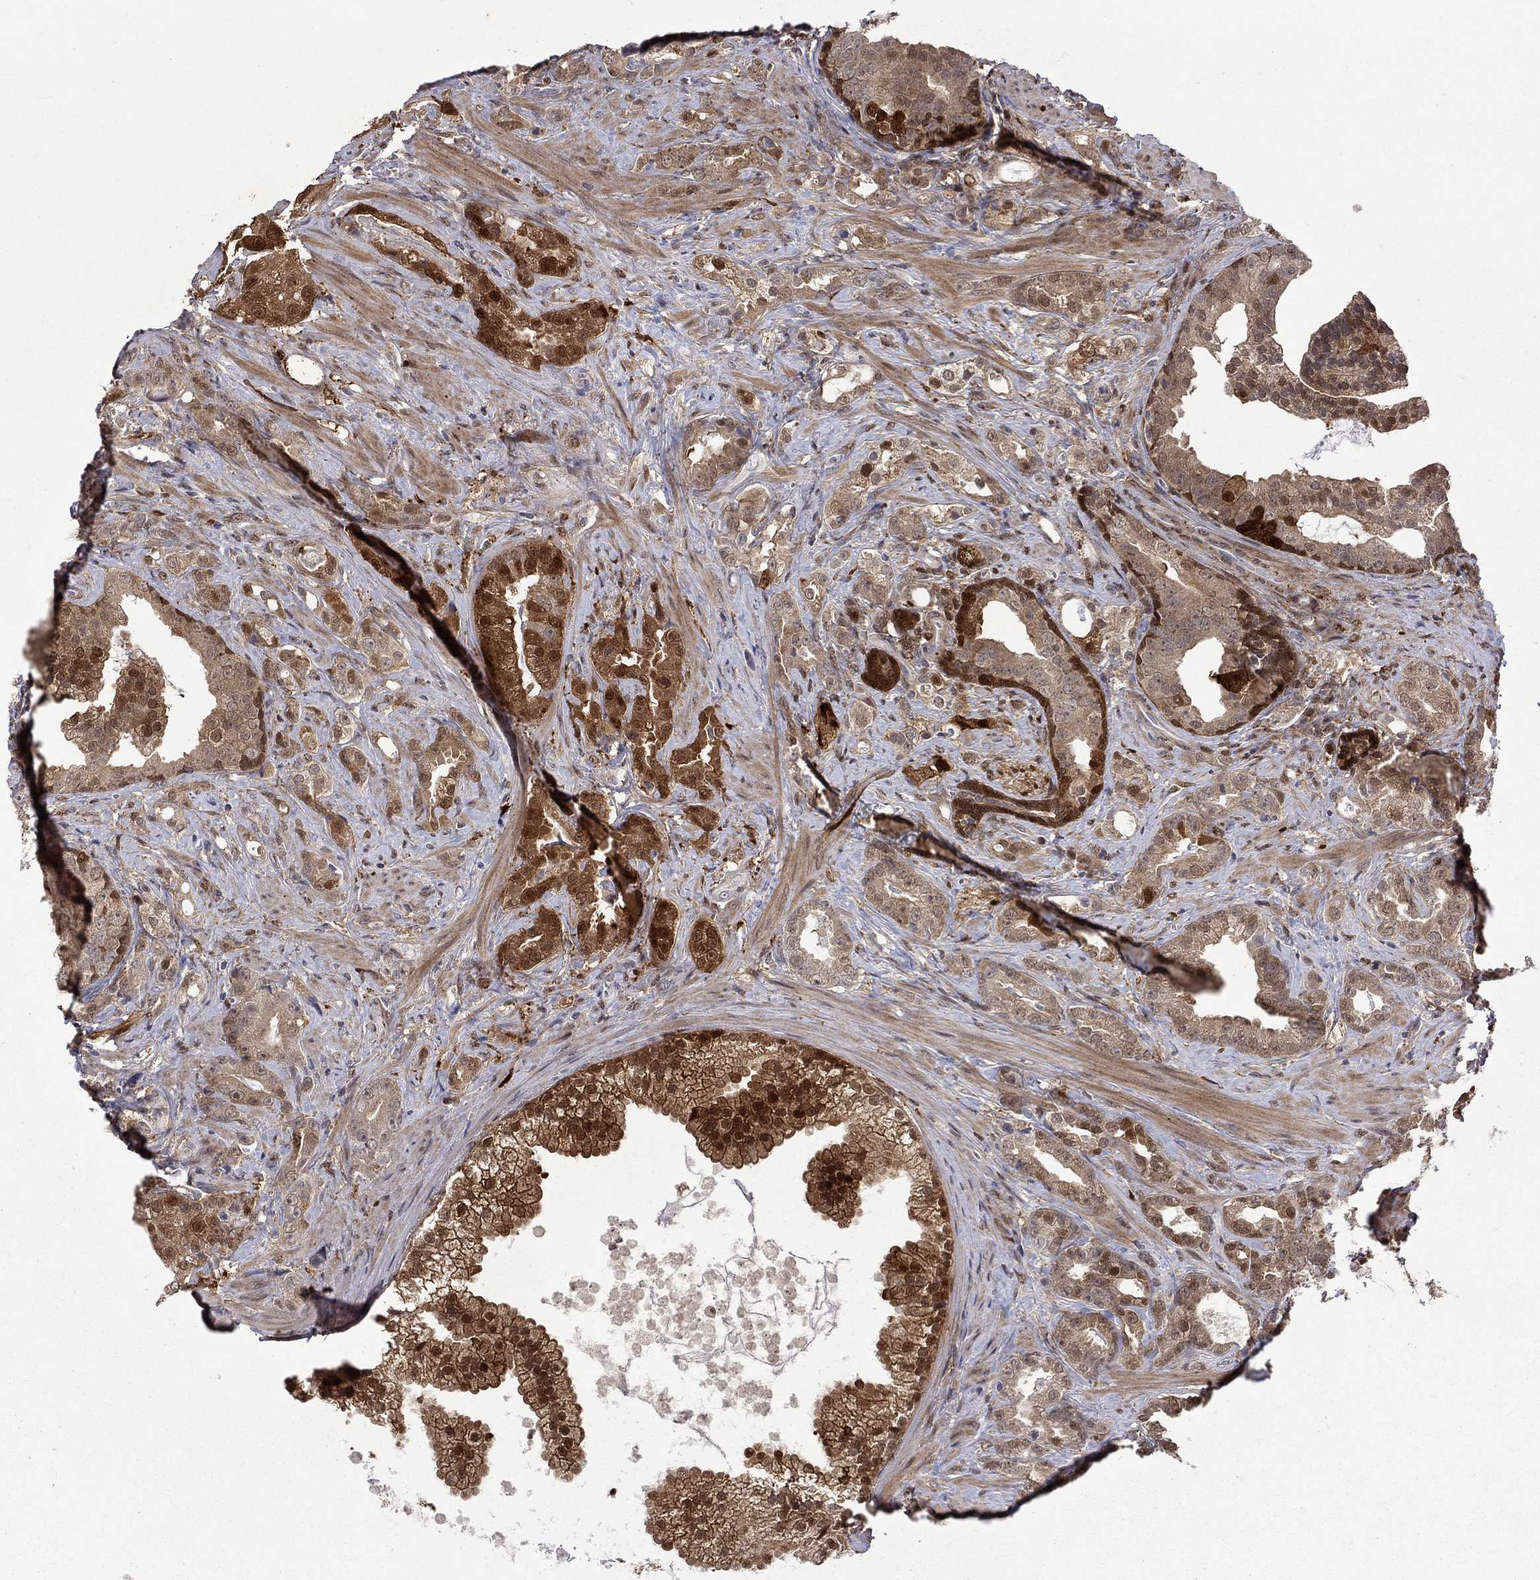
{"staining": {"intensity": "moderate", "quantity": ">75%", "location": "cytoplasmic/membranous,nuclear"}, "tissue": "prostate cancer", "cell_type": "Tumor cells", "image_type": "cancer", "snomed": [{"axis": "morphology", "description": "Adenocarcinoma, NOS"}, {"axis": "topography", "description": "Prostate"}], "caption": "Immunohistochemical staining of human prostate cancer demonstrates medium levels of moderate cytoplasmic/membranous and nuclear staining in approximately >75% of tumor cells.", "gene": "CBR1", "patient": {"sex": "male", "age": 57}}